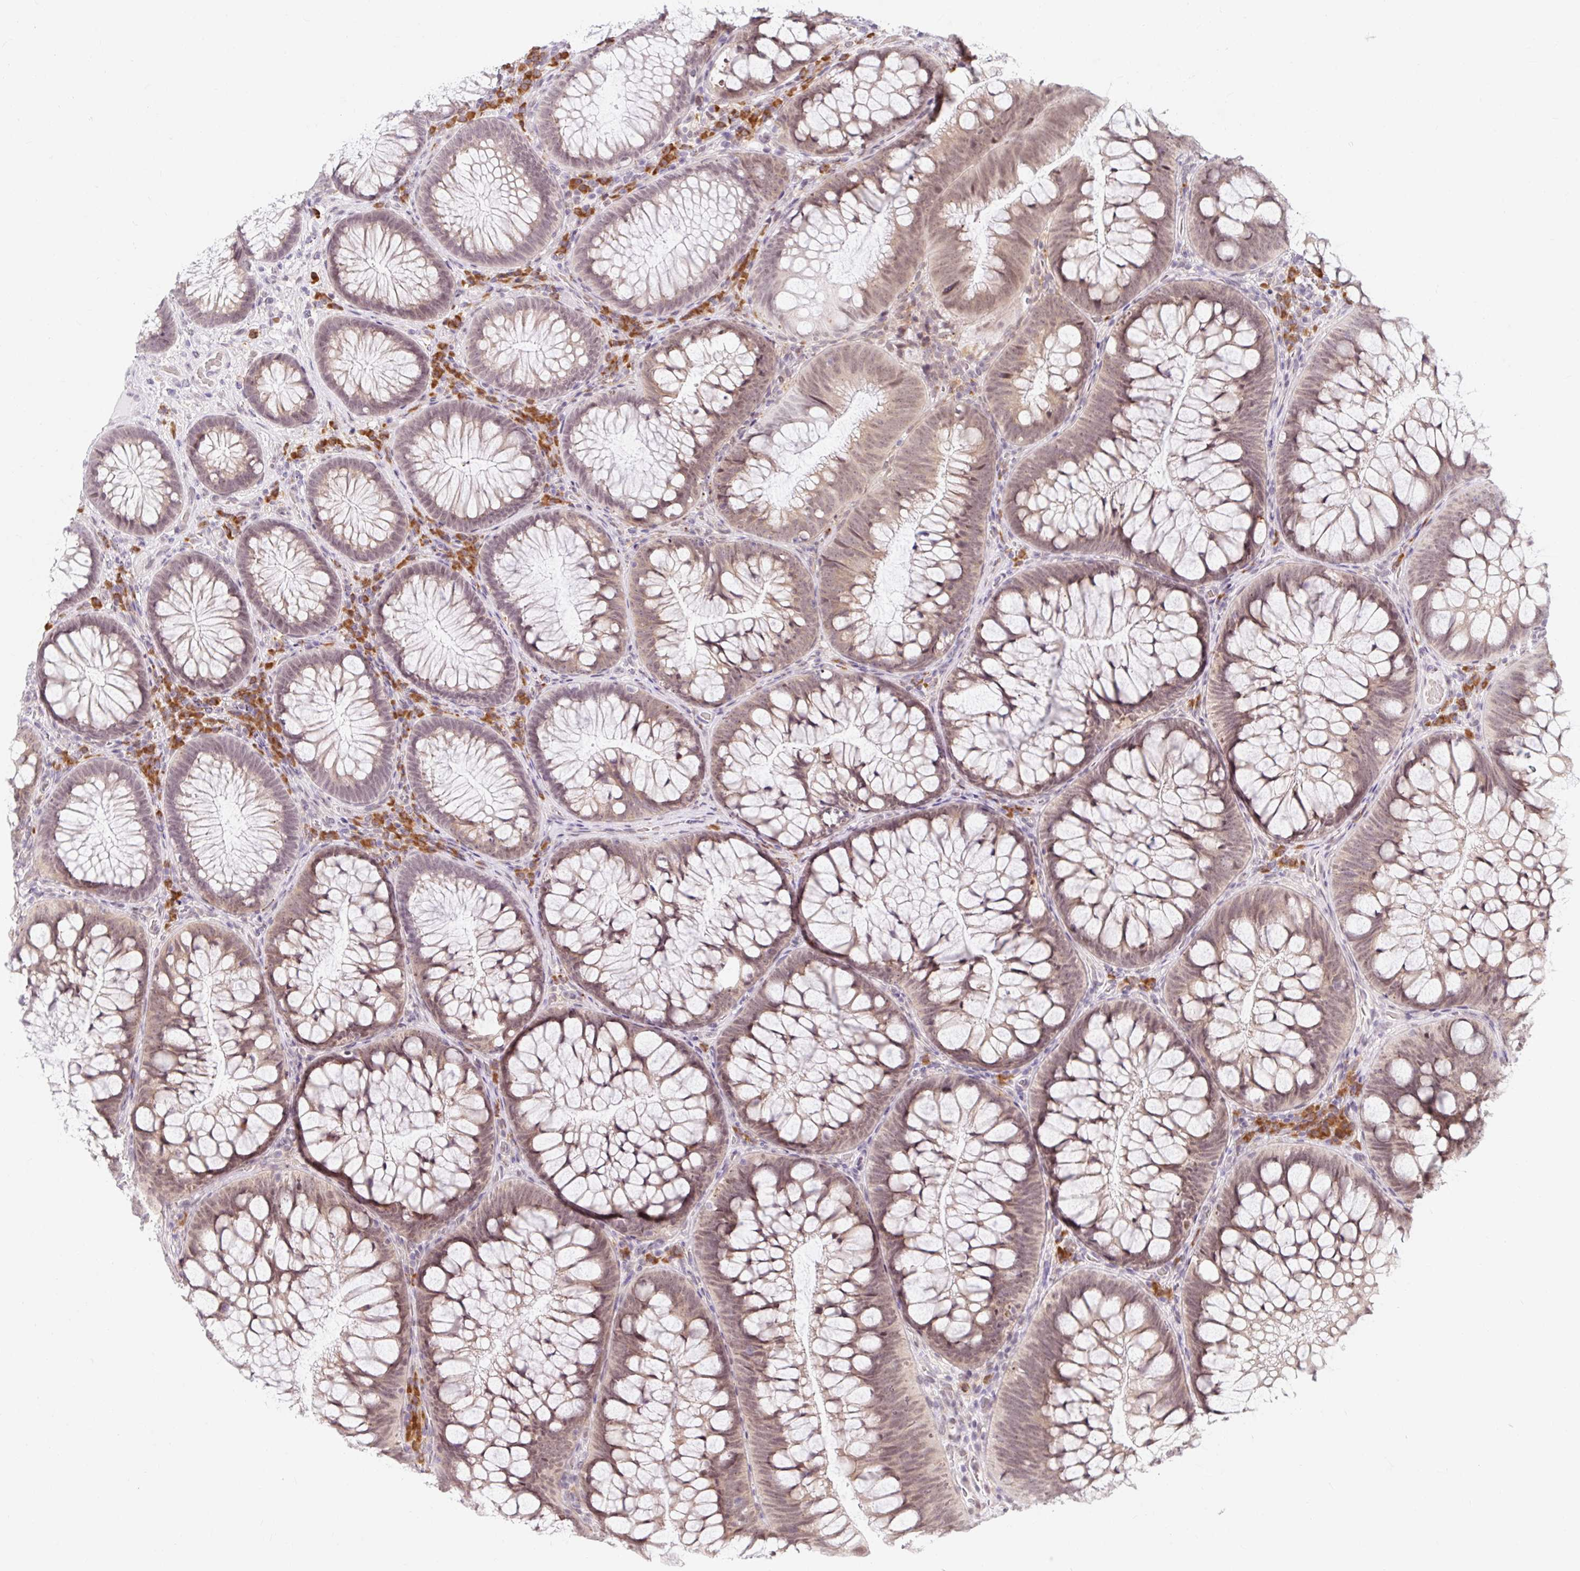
{"staining": {"intensity": "negative", "quantity": "none", "location": "none"}, "tissue": "colon", "cell_type": "Endothelial cells", "image_type": "normal", "snomed": [{"axis": "morphology", "description": "Normal tissue, NOS"}, {"axis": "morphology", "description": "Adenoma, NOS"}, {"axis": "topography", "description": "Soft tissue"}, {"axis": "topography", "description": "Colon"}], "caption": "This is an immunohistochemistry (IHC) photomicrograph of normal colon. There is no staining in endothelial cells.", "gene": "SRSF10", "patient": {"sex": "male", "age": 47}}